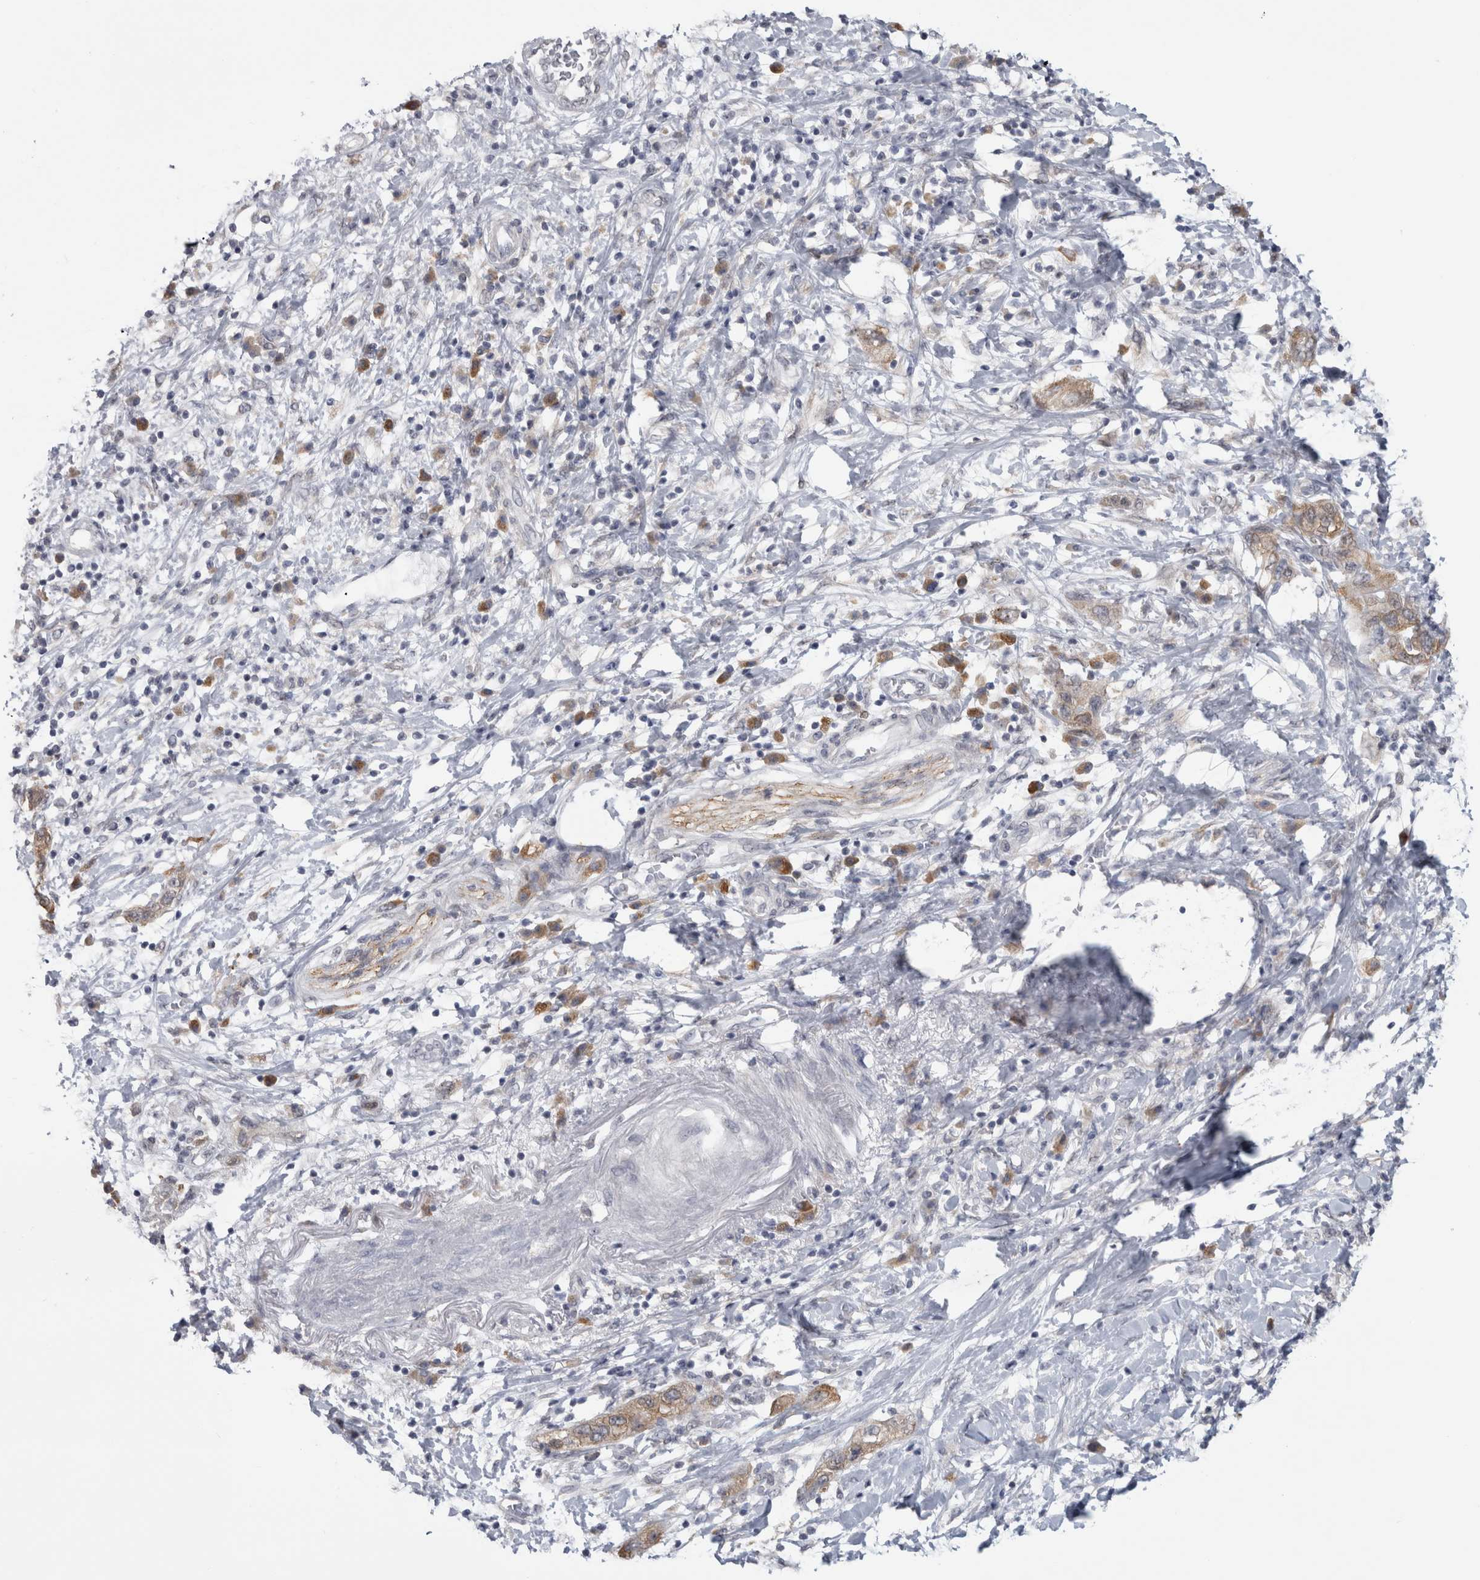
{"staining": {"intensity": "moderate", "quantity": ">75%", "location": "cytoplasmic/membranous"}, "tissue": "pancreatic cancer", "cell_type": "Tumor cells", "image_type": "cancer", "snomed": [{"axis": "morphology", "description": "Adenocarcinoma, NOS"}, {"axis": "topography", "description": "Pancreas"}], "caption": "Pancreatic cancer (adenocarcinoma) was stained to show a protein in brown. There is medium levels of moderate cytoplasmic/membranous expression in approximately >75% of tumor cells.", "gene": "TMEM242", "patient": {"sex": "female", "age": 73}}